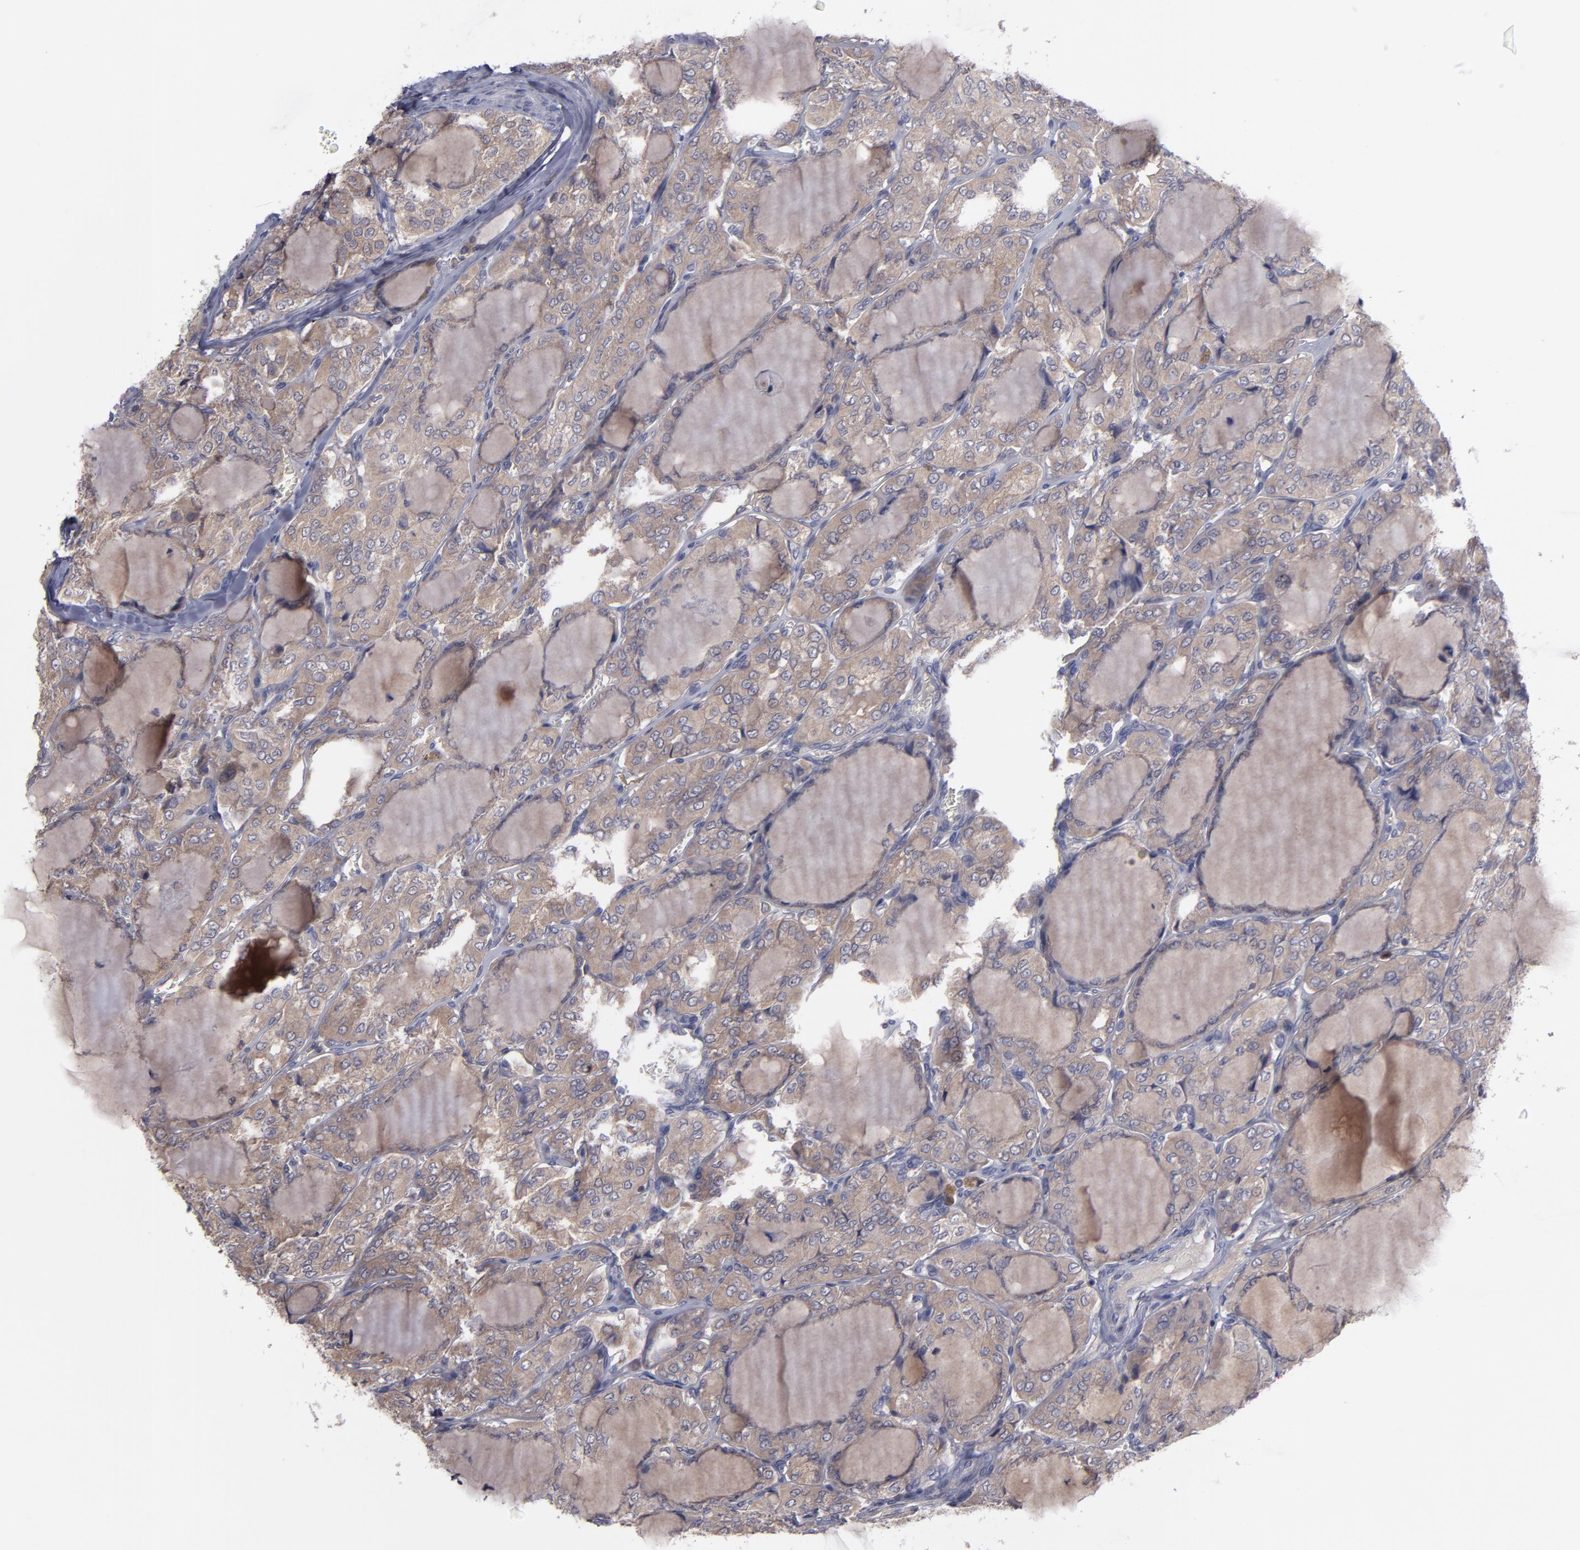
{"staining": {"intensity": "moderate", "quantity": ">75%", "location": "cytoplasmic/membranous"}, "tissue": "thyroid cancer", "cell_type": "Tumor cells", "image_type": "cancer", "snomed": [{"axis": "morphology", "description": "Papillary adenocarcinoma, NOS"}, {"axis": "topography", "description": "Thyroid gland"}], "caption": "This photomicrograph demonstrates thyroid papillary adenocarcinoma stained with immunohistochemistry (IHC) to label a protein in brown. The cytoplasmic/membranous of tumor cells show moderate positivity for the protein. Nuclei are counter-stained blue.", "gene": "MMP11", "patient": {"sex": "male", "age": 20}}